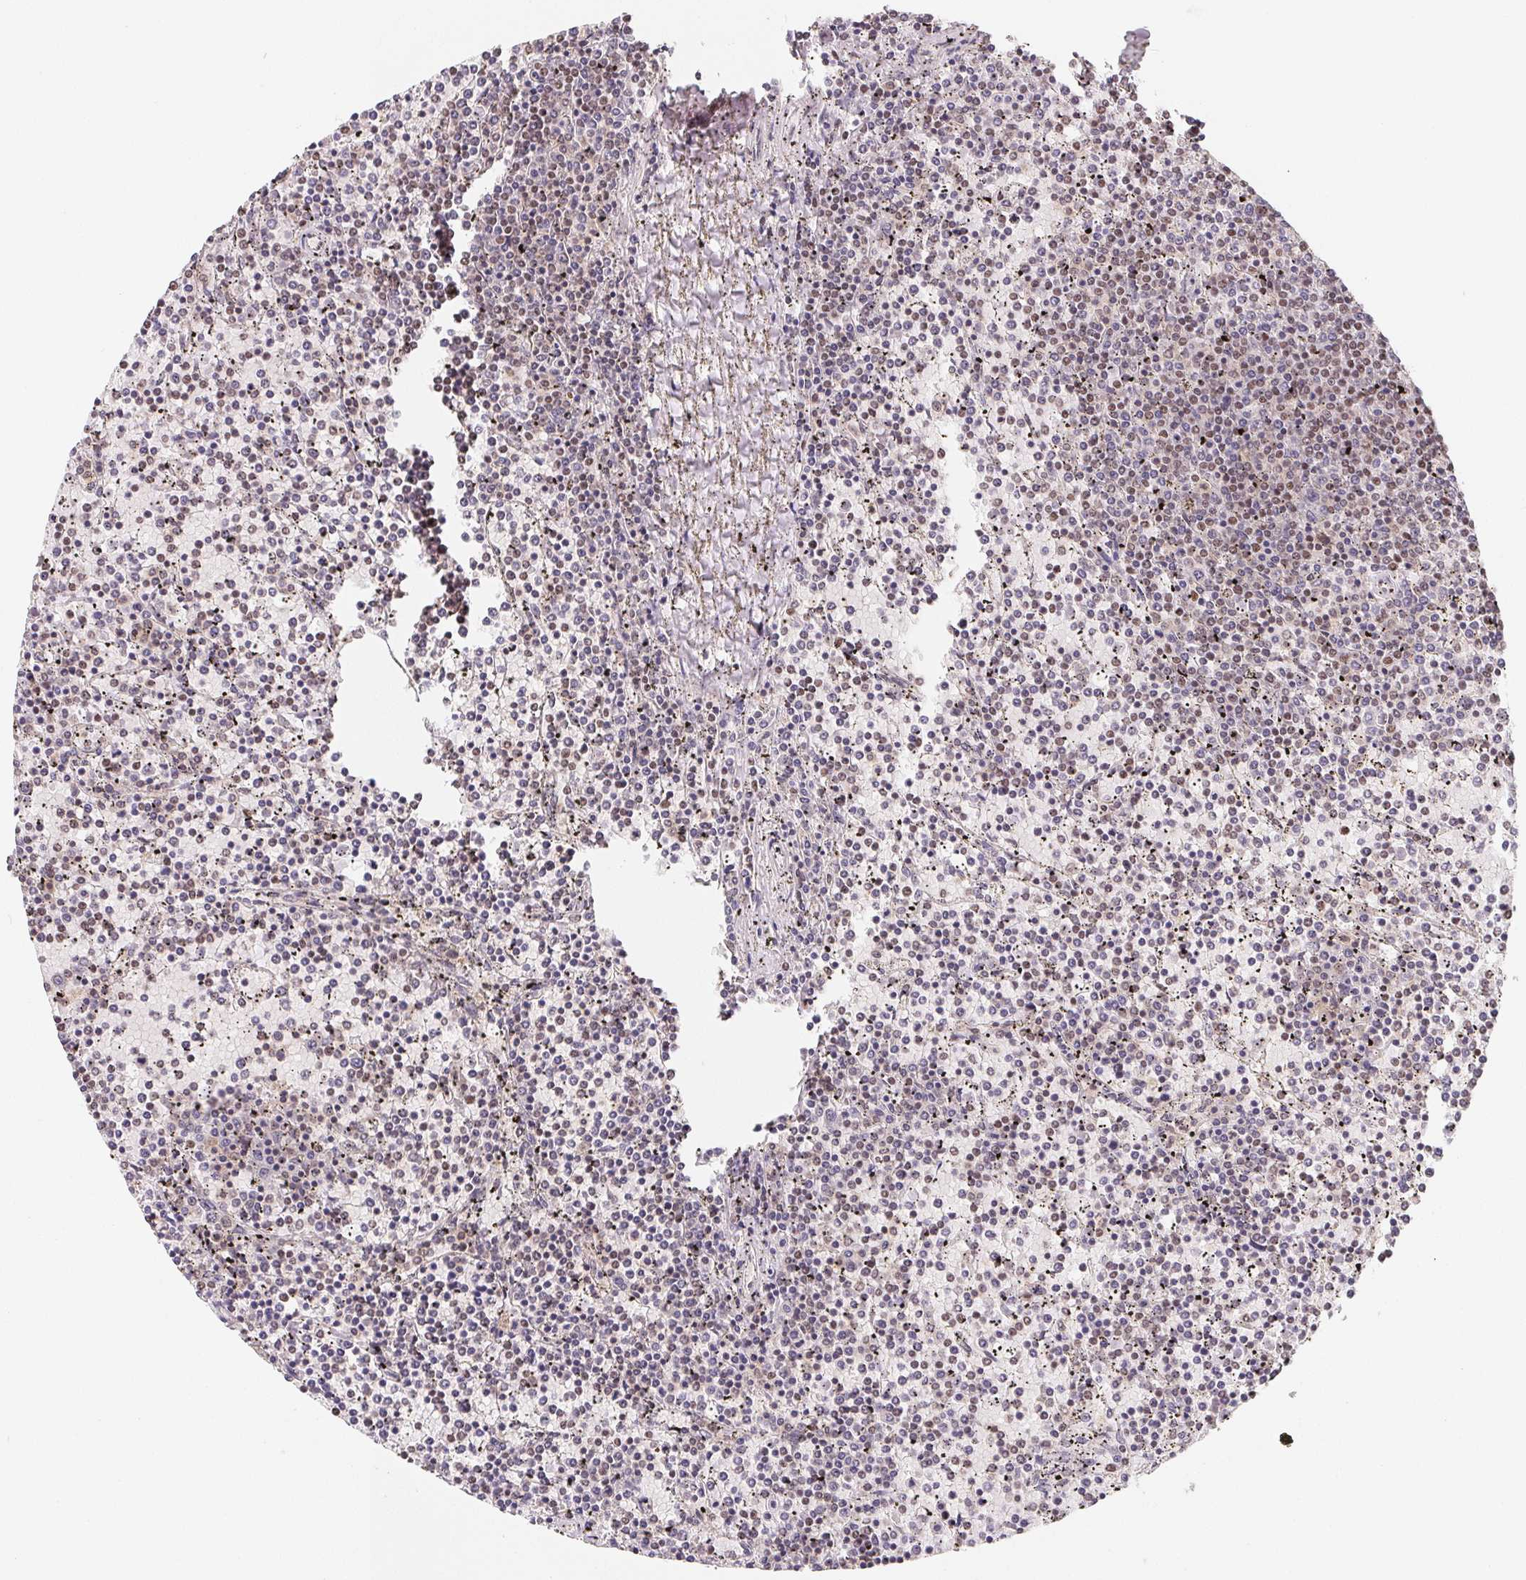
{"staining": {"intensity": "weak", "quantity": "<25%", "location": "nuclear"}, "tissue": "lymphoma", "cell_type": "Tumor cells", "image_type": "cancer", "snomed": [{"axis": "morphology", "description": "Malignant lymphoma, non-Hodgkin's type, Low grade"}, {"axis": "topography", "description": "Spleen"}], "caption": "Image shows no protein staining in tumor cells of lymphoma tissue. The staining was performed using DAB (3,3'-diaminobenzidine) to visualize the protein expression in brown, while the nuclei were stained in blue with hematoxylin (Magnification: 20x).", "gene": "TCERG1", "patient": {"sex": "female", "age": 77}}